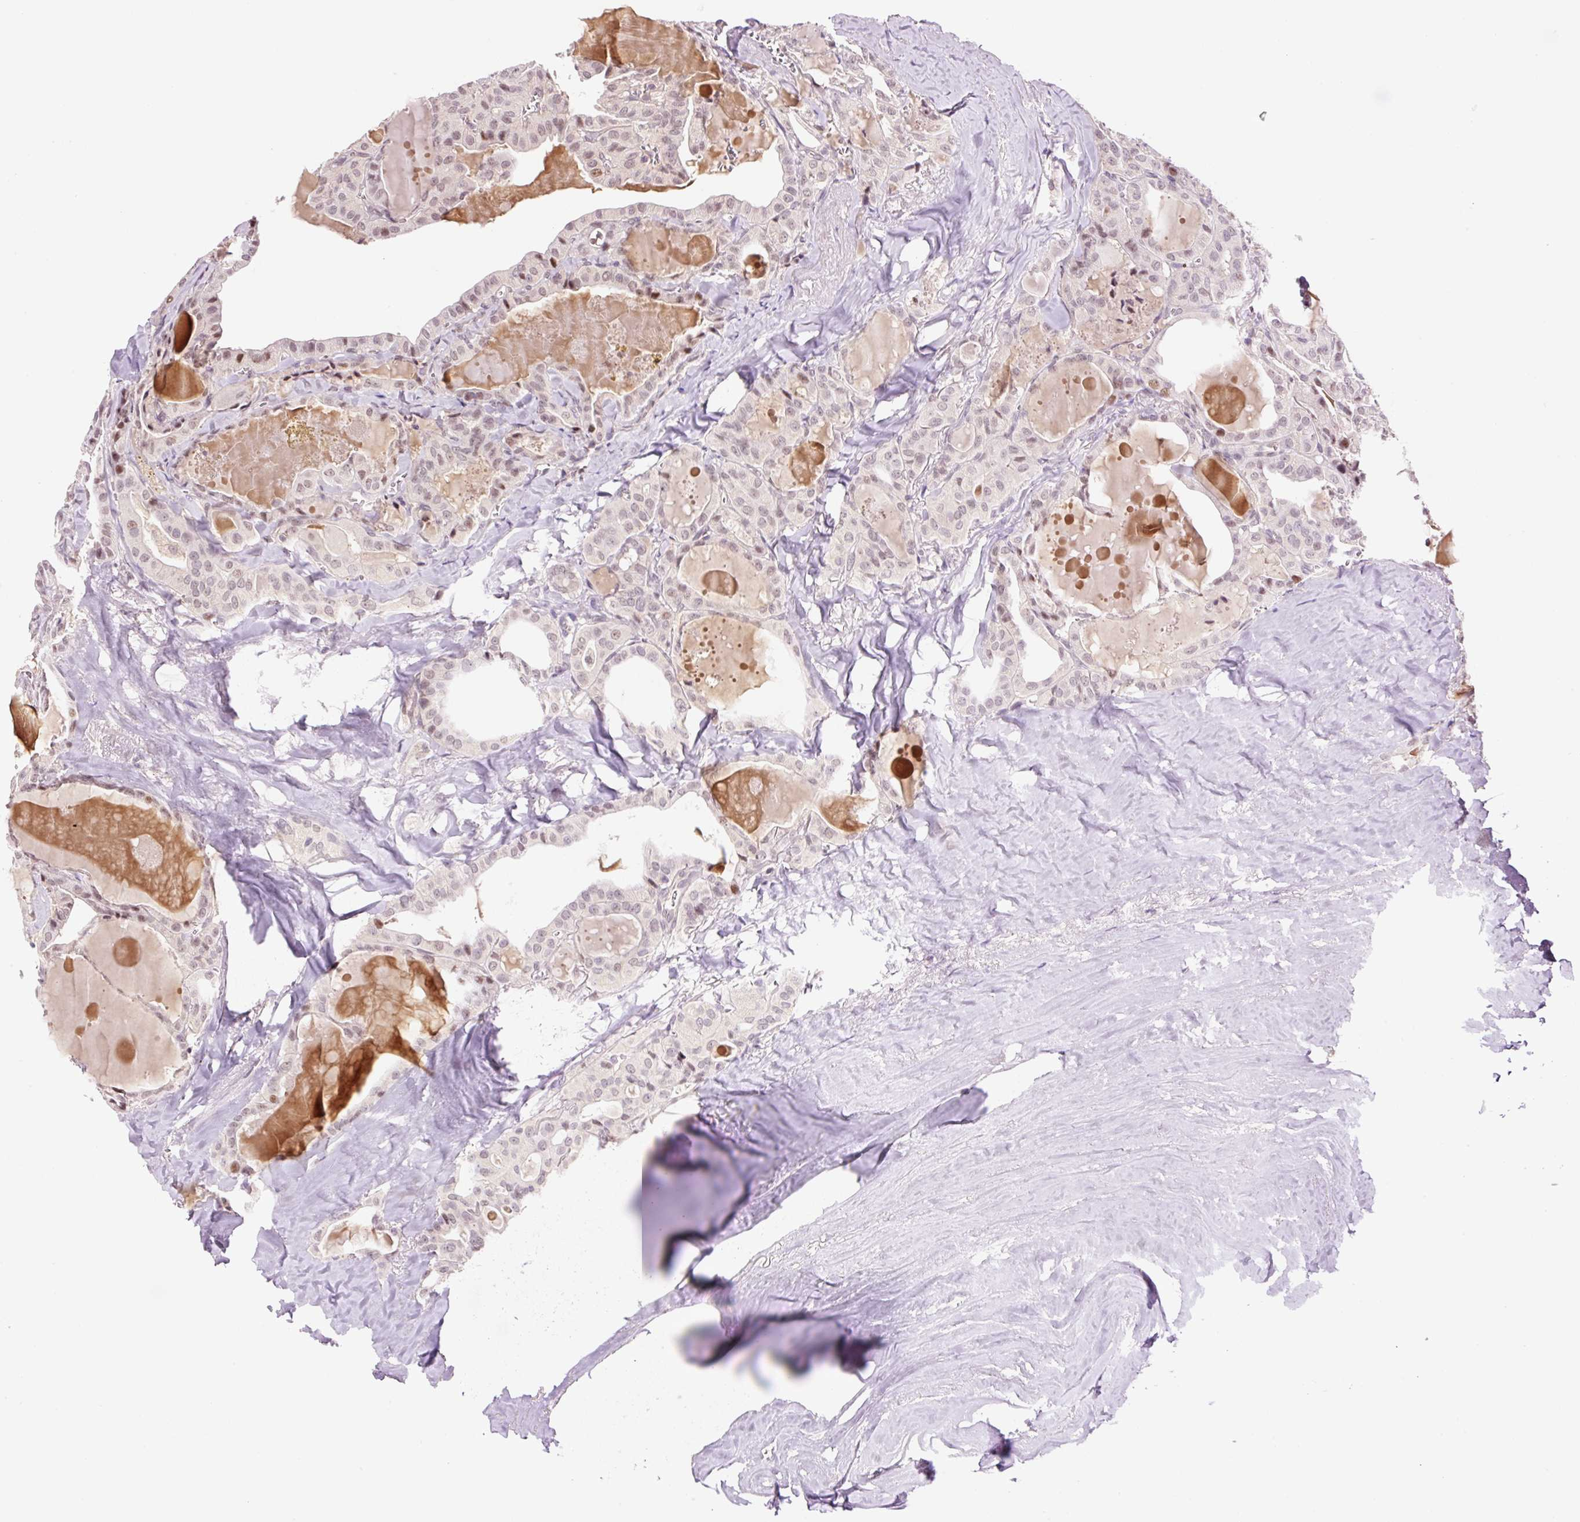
{"staining": {"intensity": "weak", "quantity": "<25%", "location": "nuclear"}, "tissue": "thyroid cancer", "cell_type": "Tumor cells", "image_type": "cancer", "snomed": [{"axis": "morphology", "description": "Papillary adenocarcinoma, NOS"}, {"axis": "topography", "description": "Thyroid gland"}], "caption": "Tumor cells show no significant expression in thyroid cancer.", "gene": "DPPA4", "patient": {"sex": "male", "age": 52}}